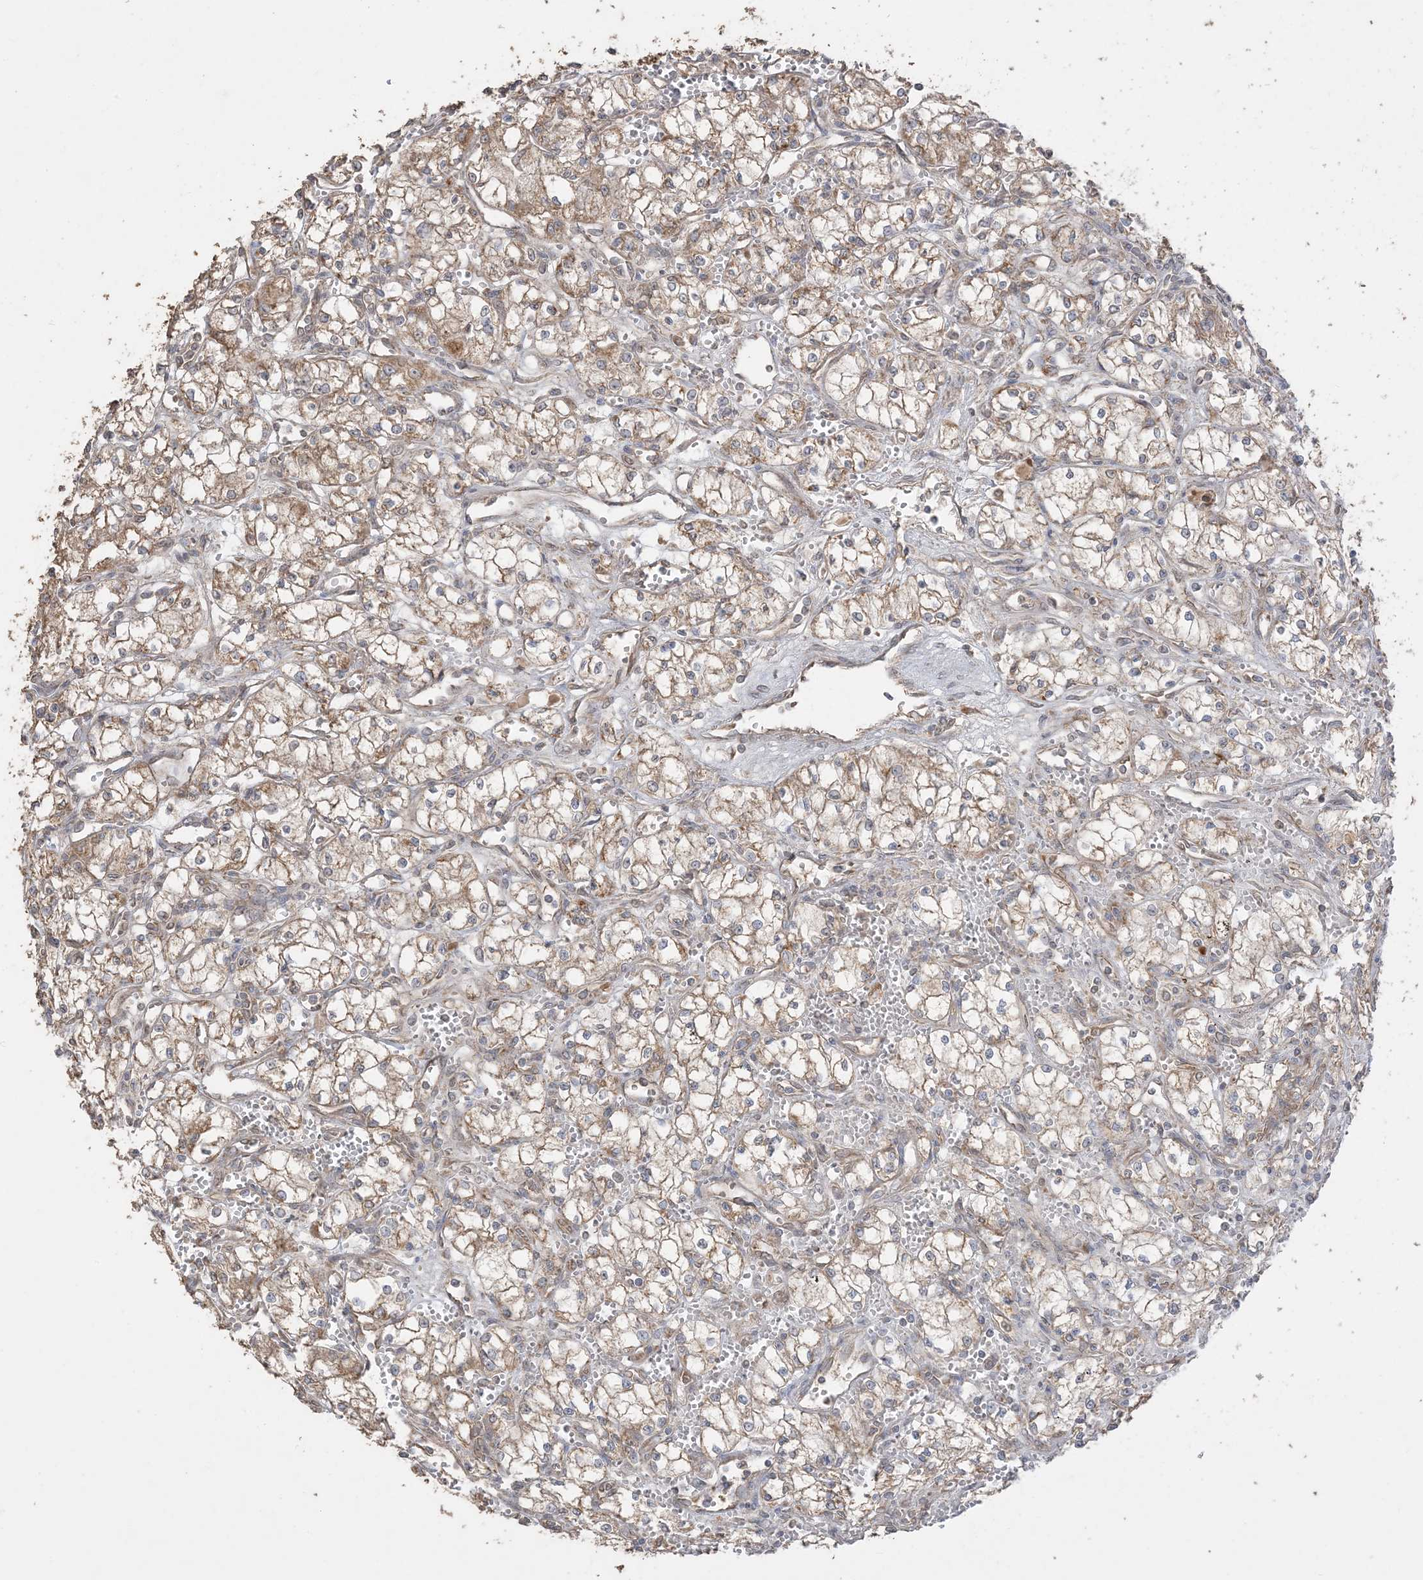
{"staining": {"intensity": "strong", "quantity": ">75%", "location": "cytoplasmic/membranous"}, "tissue": "renal cancer", "cell_type": "Tumor cells", "image_type": "cancer", "snomed": [{"axis": "morphology", "description": "Normal tissue, NOS"}, {"axis": "morphology", "description": "Adenocarcinoma, NOS"}, {"axis": "topography", "description": "Kidney"}], "caption": "This histopathology image demonstrates immunohistochemistry (IHC) staining of renal cancer (adenocarcinoma), with high strong cytoplasmic/membranous staining in approximately >75% of tumor cells.", "gene": "SIRT3", "patient": {"sex": "male", "age": 59}}